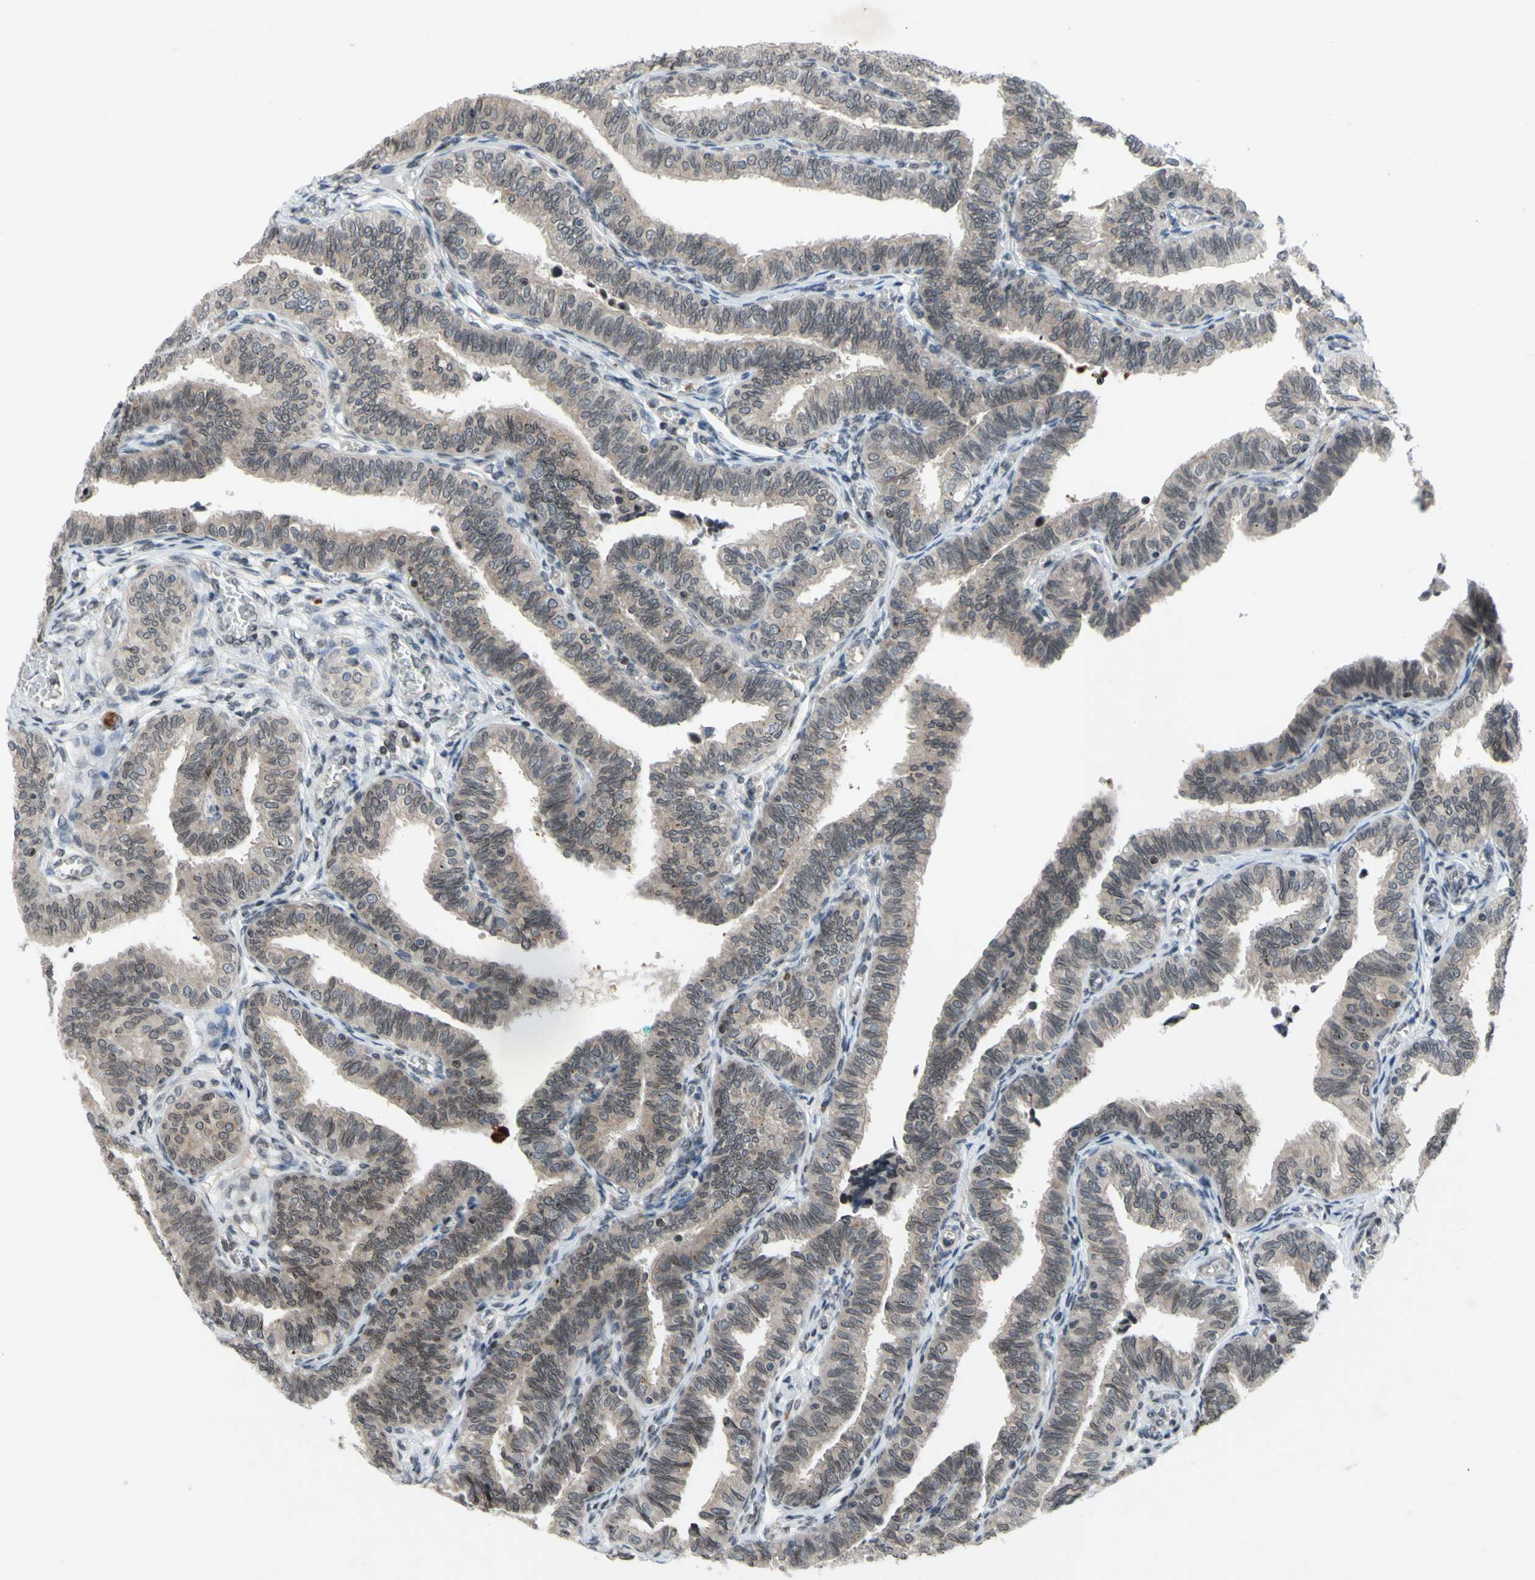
{"staining": {"intensity": "weak", "quantity": "<25%", "location": "cytoplasmic/membranous,nuclear"}, "tissue": "fallopian tube", "cell_type": "Glandular cells", "image_type": "normal", "snomed": [{"axis": "morphology", "description": "Normal tissue, NOS"}, {"axis": "topography", "description": "Fallopian tube"}], "caption": "An IHC photomicrograph of benign fallopian tube is shown. There is no staining in glandular cells of fallopian tube.", "gene": "XPO1", "patient": {"sex": "female", "age": 46}}